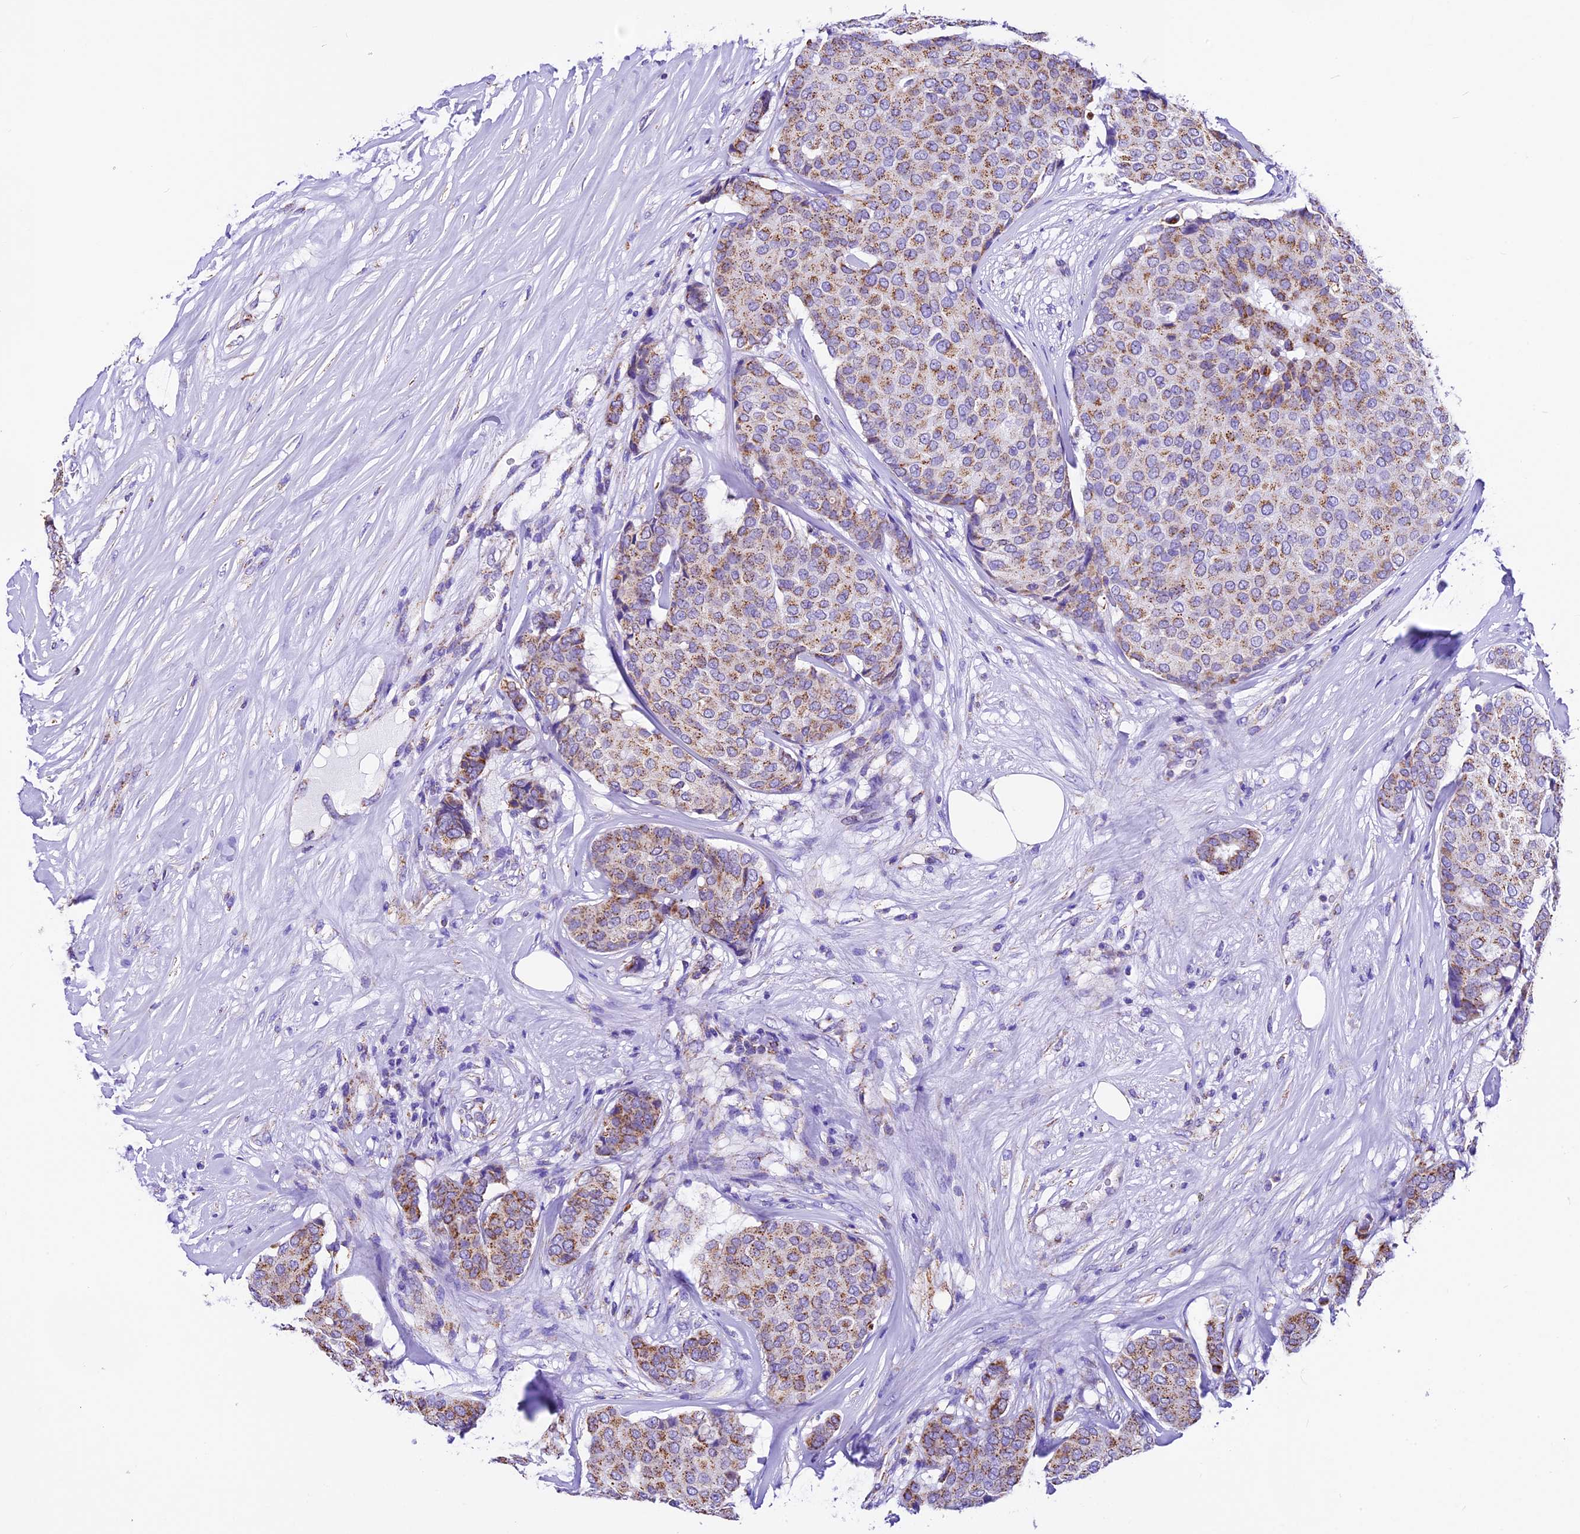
{"staining": {"intensity": "moderate", "quantity": ">75%", "location": "cytoplasmic/membranous"}, "tissue": "breast cancer", "cell_type": "Tumor cells", "image_type": "cancer", "snomed": [{"axis": "morphology", "description": "Duct carcinoma"}, {"axis": "topography", "description": "Breast"}], "caption": "Immunohistochemical staining of human breast cancer (invasive ductal carcinoma) demonstrates medium levels of moderate cytoplasmic/membranous staining in approximately >75% of tumor cells.", "gene": "DCAF5", "patient": {"sex": "female", "age": 75}}